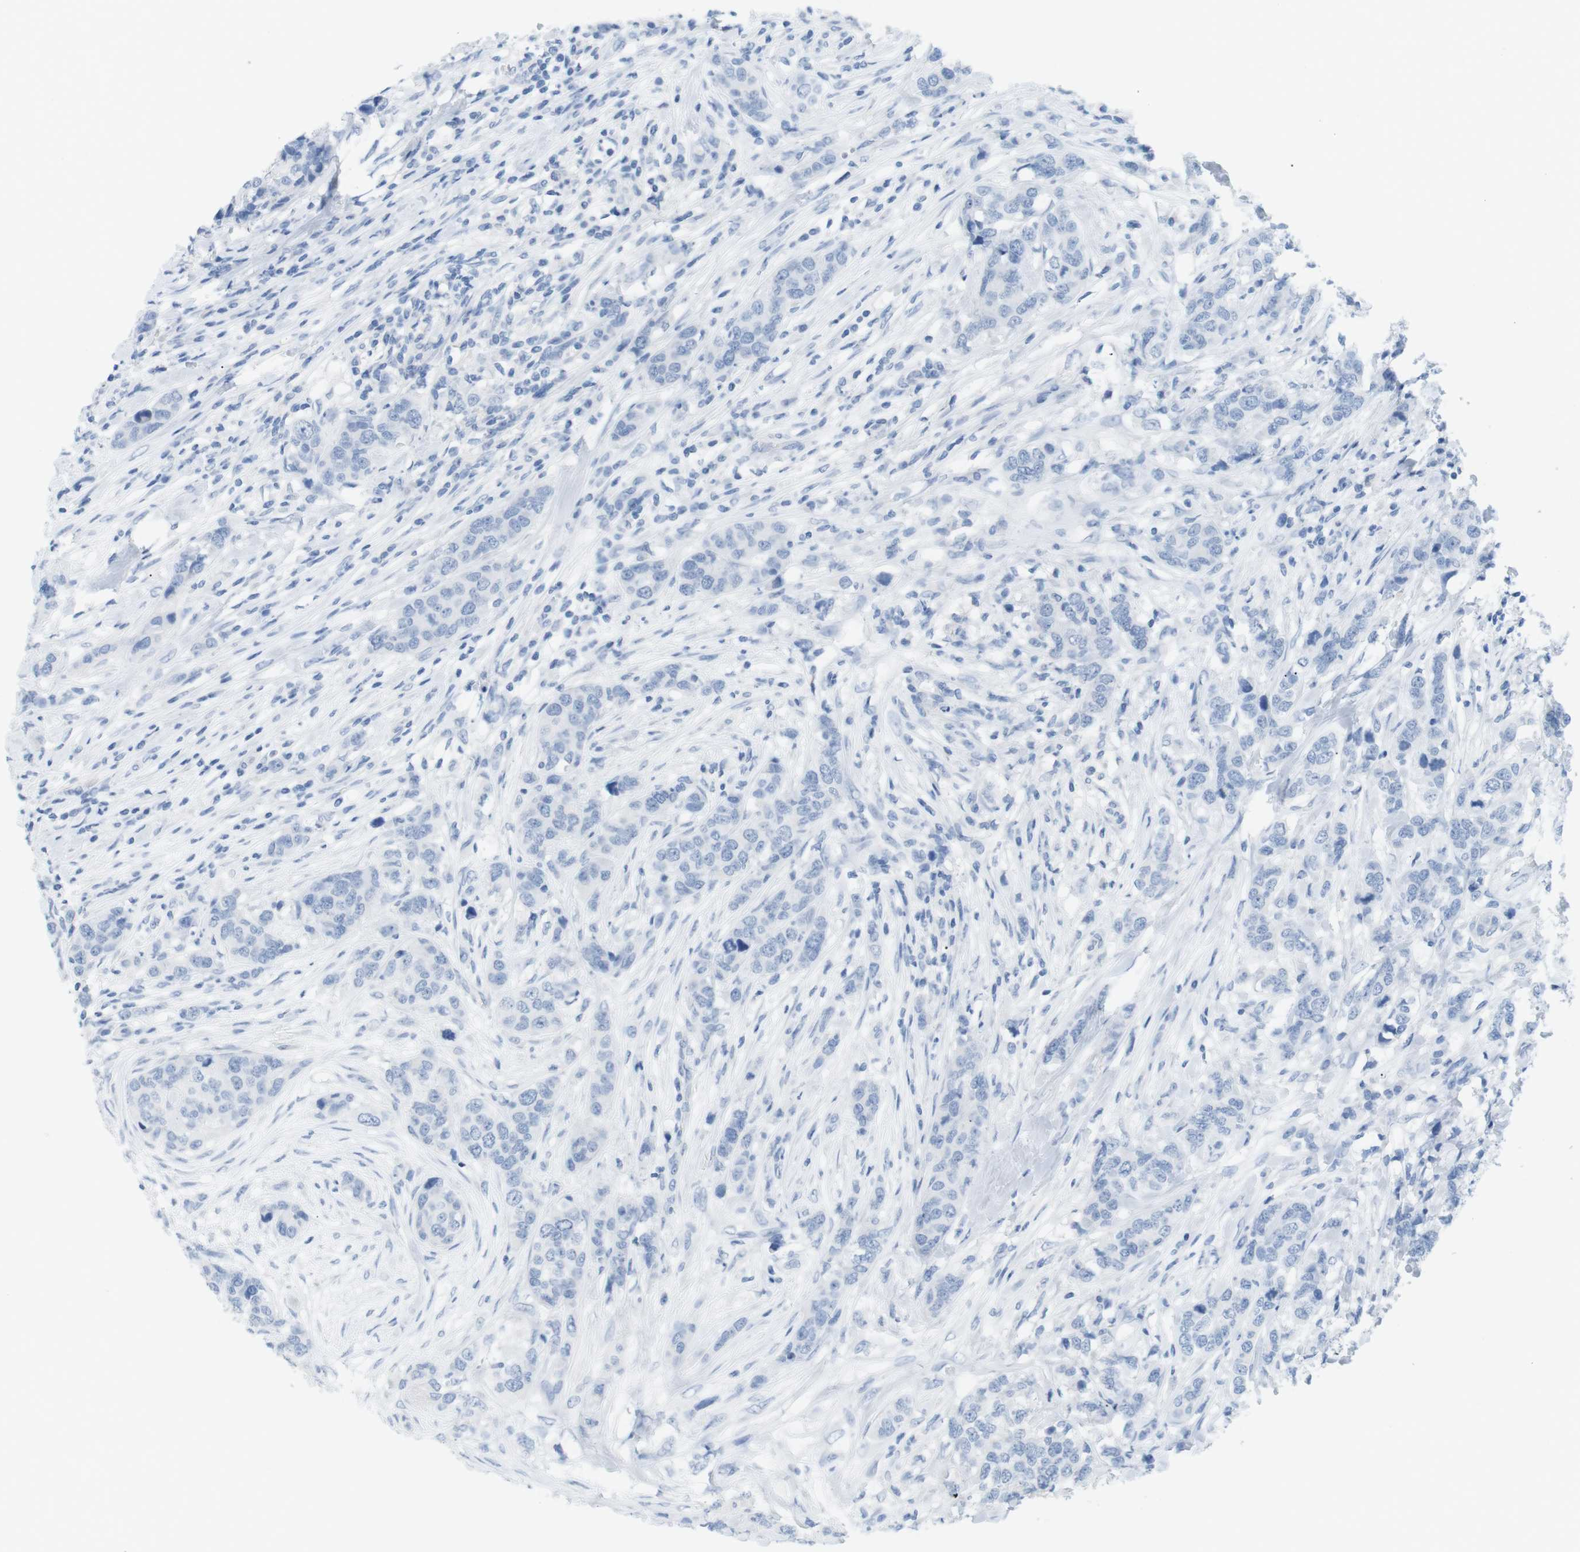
{"staining": {"intensity": "negative", "quantity": "none", "location": "none"}, "tissue": "breast cancer", "cell_type": "Tumor cells", "image_type": "cancer", "snomed": [{"axis": "morphology", "description": "Lobular carcinoma"}, {"axis": "topography", "description": "Breast"}], "caption": "Immunohistochemistry photomicrograph of neoplastic tissue: human lobular carcinoma (breast) stained with DAB shows no significant protein staining in tumor cells.", "gene": "HBG2", "patient": {"sex": "female", "age": 59}}